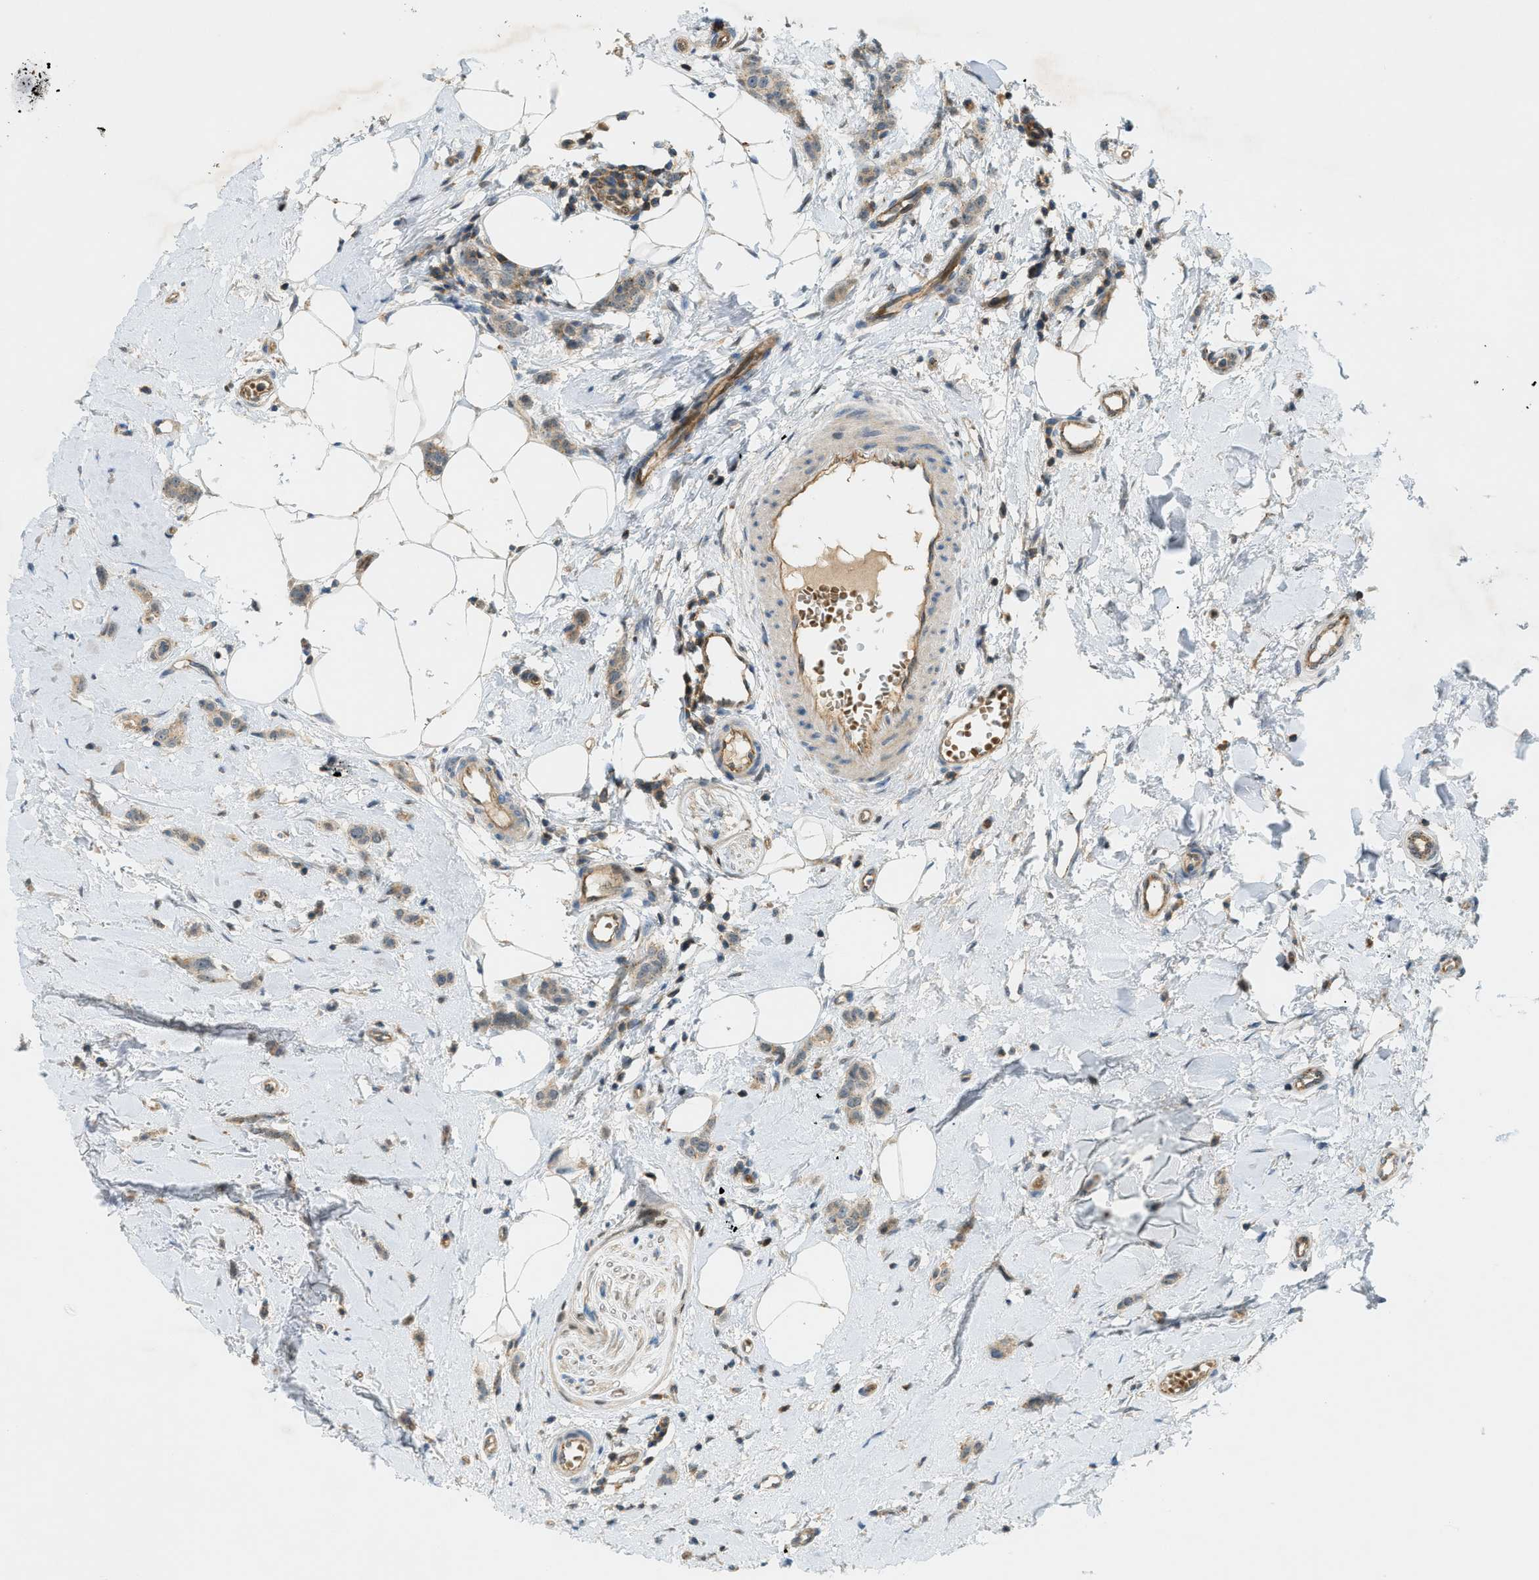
{"staining": {"intensity": "weak", "quantity": ">75%", "location": "cytoplasmic/membranous"}, "tissue": "breast cancer", "cell_type": "Tumor cells", "image_type": "cancer", "snomed": [{"axis": "morphology", "description": "Lobular carcinoma"}, {"axis": "topography", "description": "Skin"}, {"axis": "topography", "description": "Breast"}], "caption": "Breast cancer (lobular carcinoma) stained for a protein (brown) reveals weak cytoplasmic/membranous positive staining in approximately >75% of tumor cells.", "gene": "GRK6", "patient": {"sex": "female", "age": 46}}